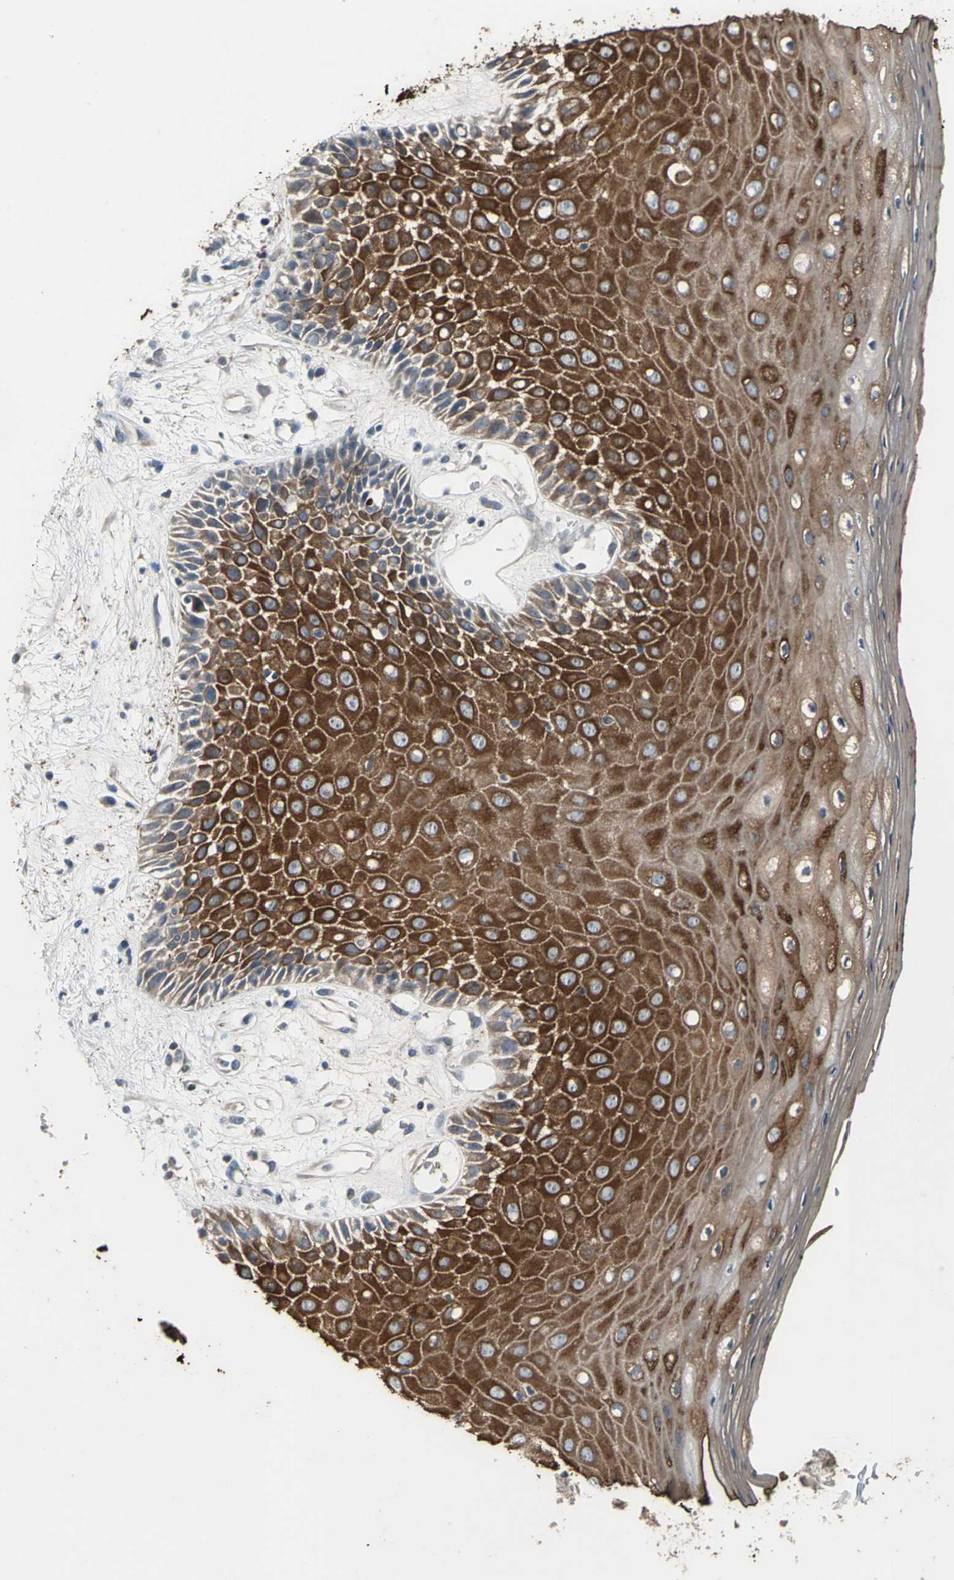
{"staining": {"intensity": "strong", "quantity": ">75%", "location": "cytoplasmic/membranous"}, "tissue": "oral mucosa", "cell_type": "Squamous epithelial cells", "image_type": "normal", "snomed": [{"axis": "morphology", "description": "Normal tissue, NOS"}, {"axis": "morphology", "description": "Squamous cell carcinoma, NOS"}, {"axis": "topography", "description": "Skeletal muscle"}, {"axis": "topography", "description": "Oral tissue"}, {"axis": "topography", "description": "Head-Neck"}], "caption": "Human oral mucosa stained with a protein marker reveals strong staining in squamous epithelial cells.", "gene": "JADE3", "patient": {"sex": "female", "age": 84}}